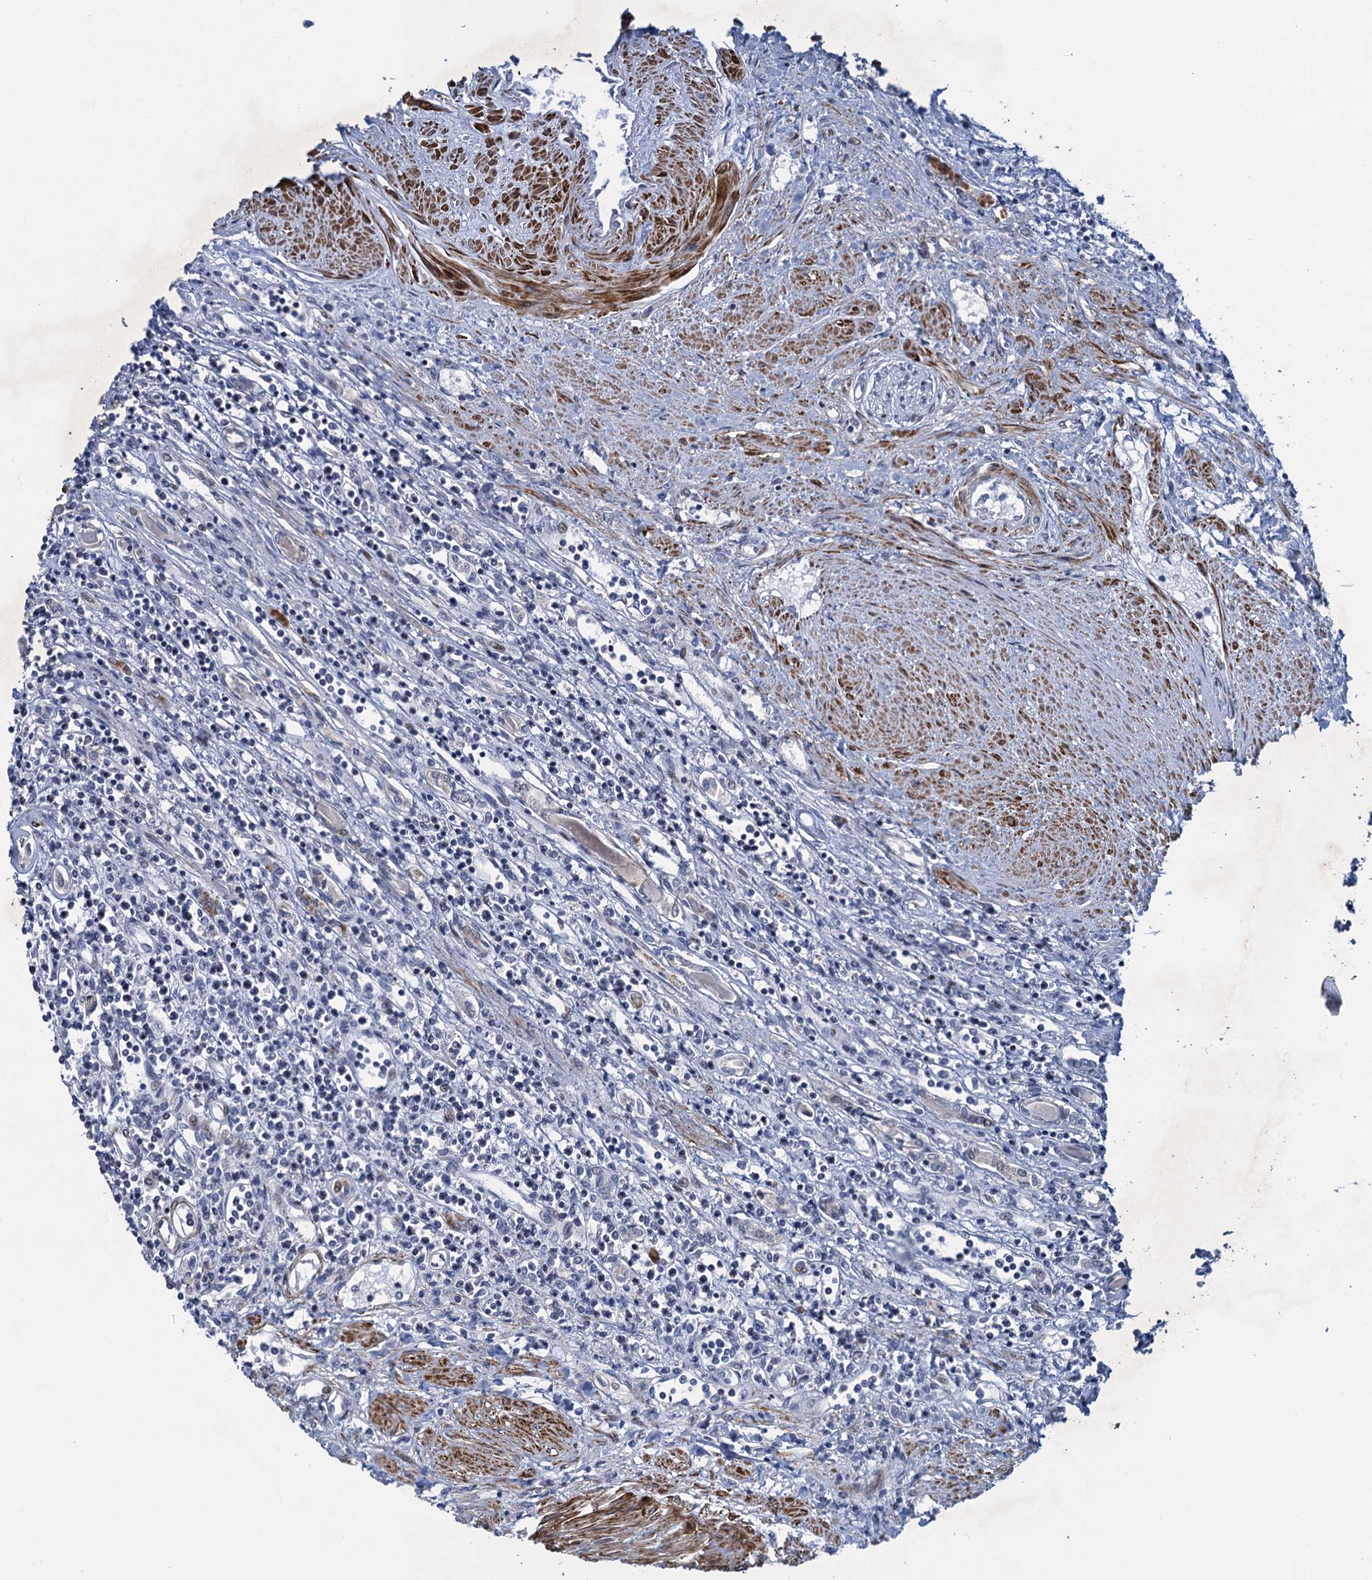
{"staining": {"intensity": "negative", "quantity": "none", "location": "none"}, "tissue": "renal cancer", "cell_type": "Tumor cells", "image_type": "cancer", "snomed": [{"axis": "morphology", "description": "Adenocarcinoma, NOS"}, {"axis": "topography", "description": "Kidney"}], "caption": "Tumor cells show no significant protein staining in renal cancer (adenocarcinoma). Brightfield microscopy of IHC stained with DAB (brown) and hematoxylin (blue), captured at high magnification.", "gene": "ESYT3", "patient": {"sex": "male", "age": 59}}